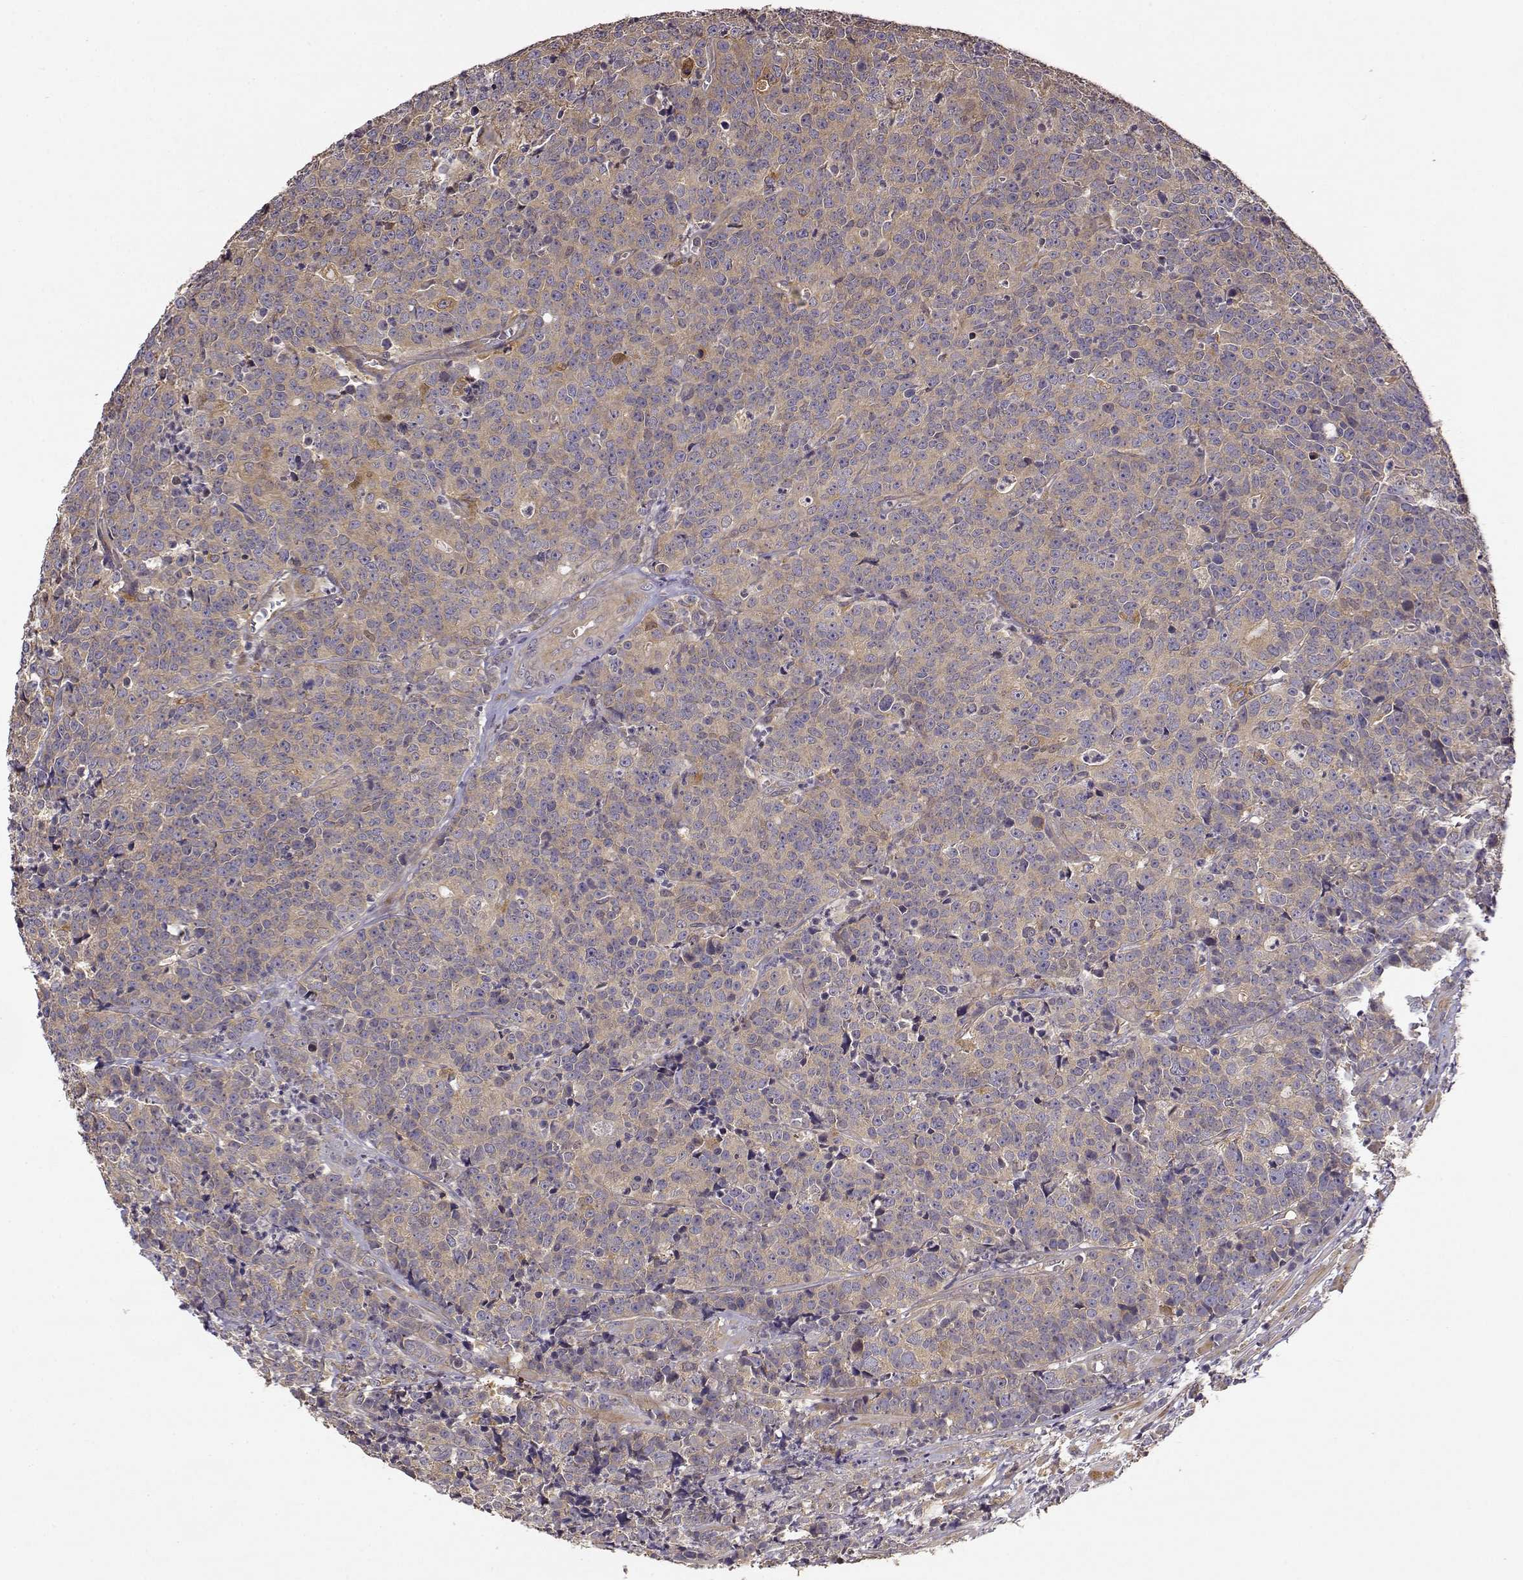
{"staining": {"intensity": "weak", "quantity": ">75%", "location": "cytoplasmic/membranous"}, "tissue": "prostate cancer", "cell_type": "Tumor cells", "image_type": "cancer", "snomed": [{"axis": "morphology", "description": "Adenocarcinoma, NOS"}, {"axis": "topography", "description": "Prostate"}], "caption": "This histopathology image demonstrates adenocarcinoma (prostate) stained with immunohistochemistry to label a protein in brown. The cytoplasmic/membranous of tumor cells show weak positivity for the protein. Nuclei are counter-stained blue.", "gene": "CRIM1", "patient": {"sex": "male", "age": 67}}